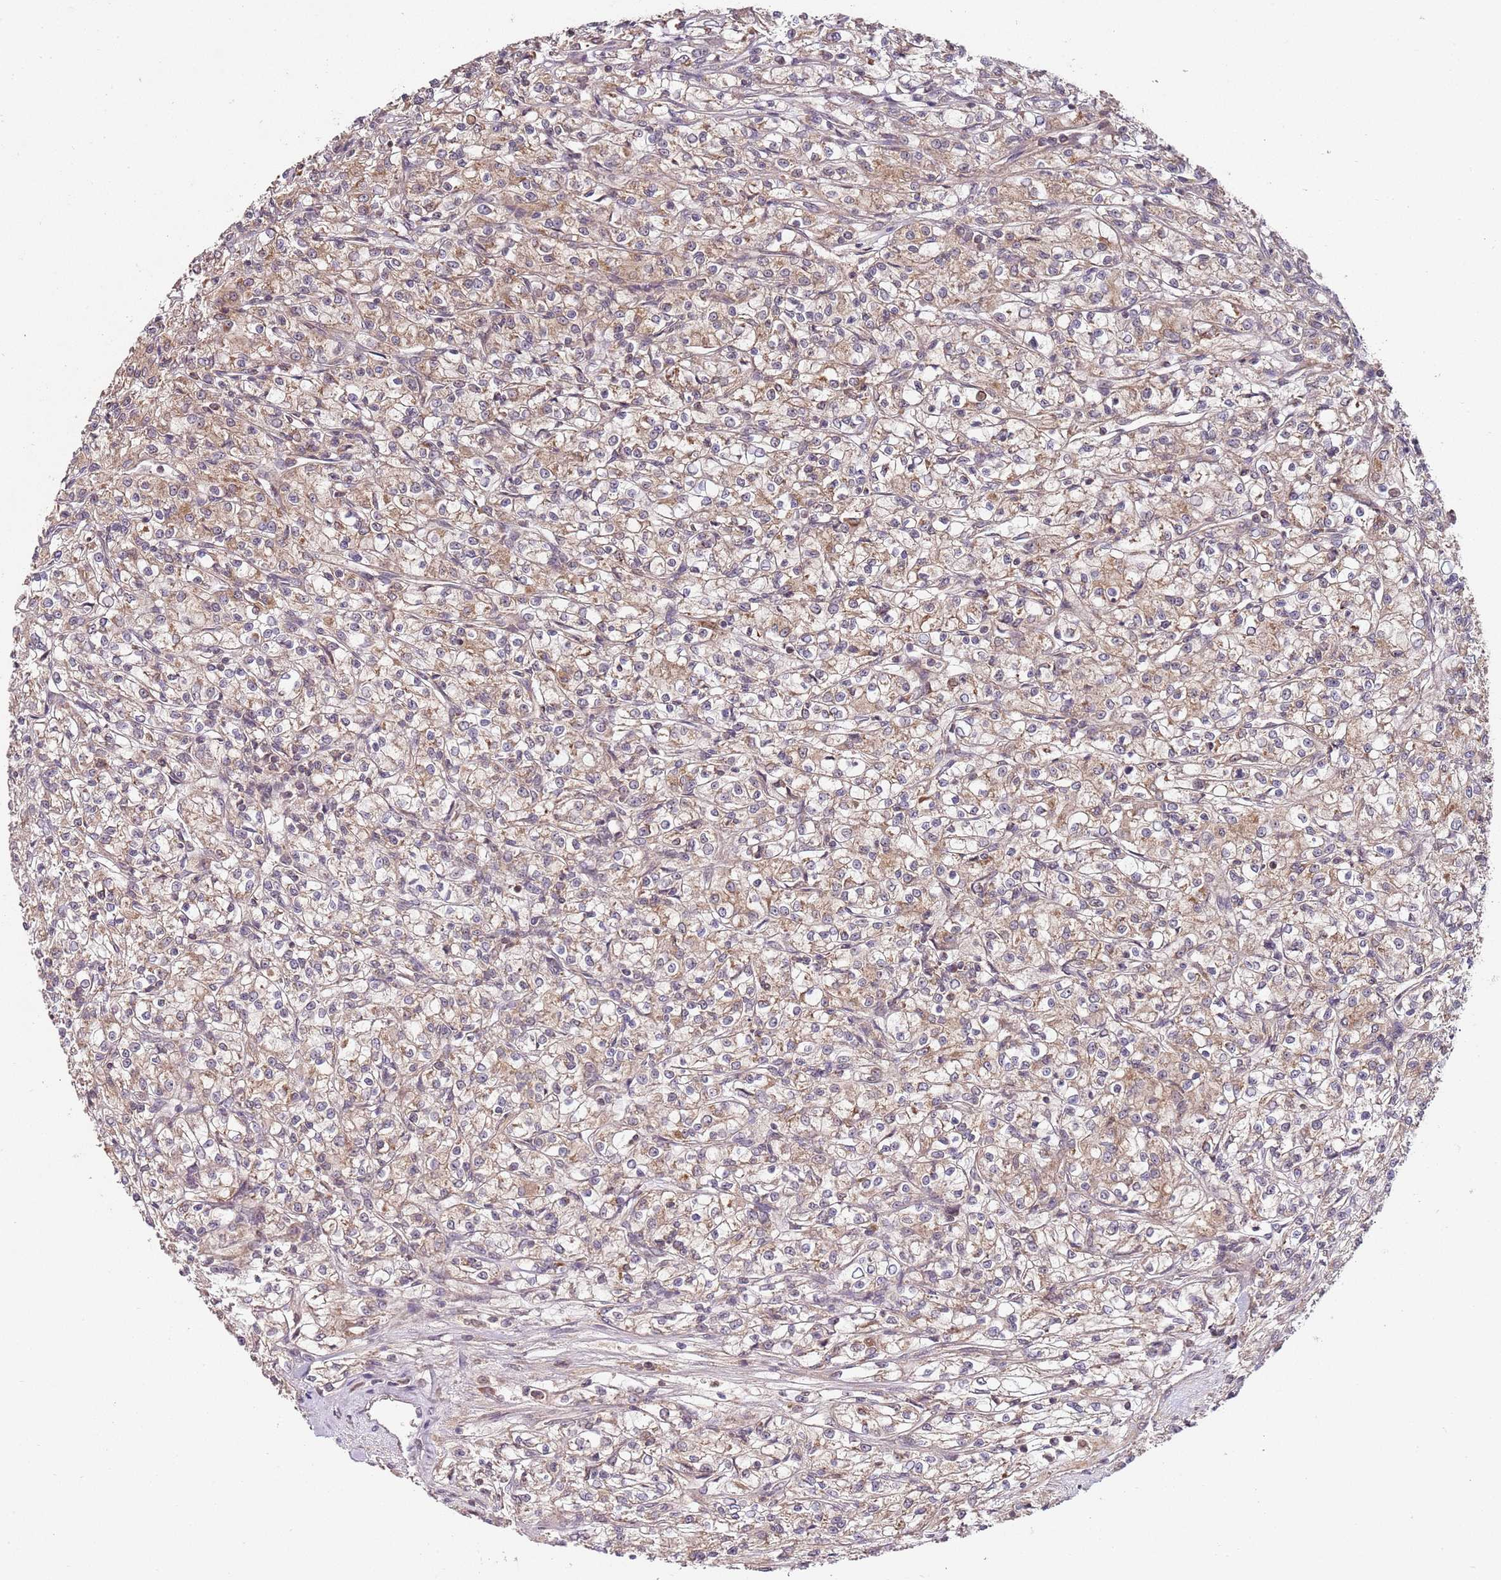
{"staining": {"intensity": "moderate", "quantity": "25%-75%", "location": "cytoplasmic/membranous"}, "tissue": "renal cancer", "cell_type": "Tumor cells", "image_type": "cancer", "snomed": [{"axis": "morphology", "description": "Adenocarcinoma, NOS"}, {"axis": "topography", "description": "Kidney"}], "caption": "Immunohistochemistry (IHC) (DAB (3,3'-diaminobenzidine)) staining of human renal adenocarcinoma exhibits moderate cytoplasmic/membranous protein expression in approximately 25%-75% of tumor cells.", "gene": "LIN37", "patient": {"sex": "female", "age": 59}}